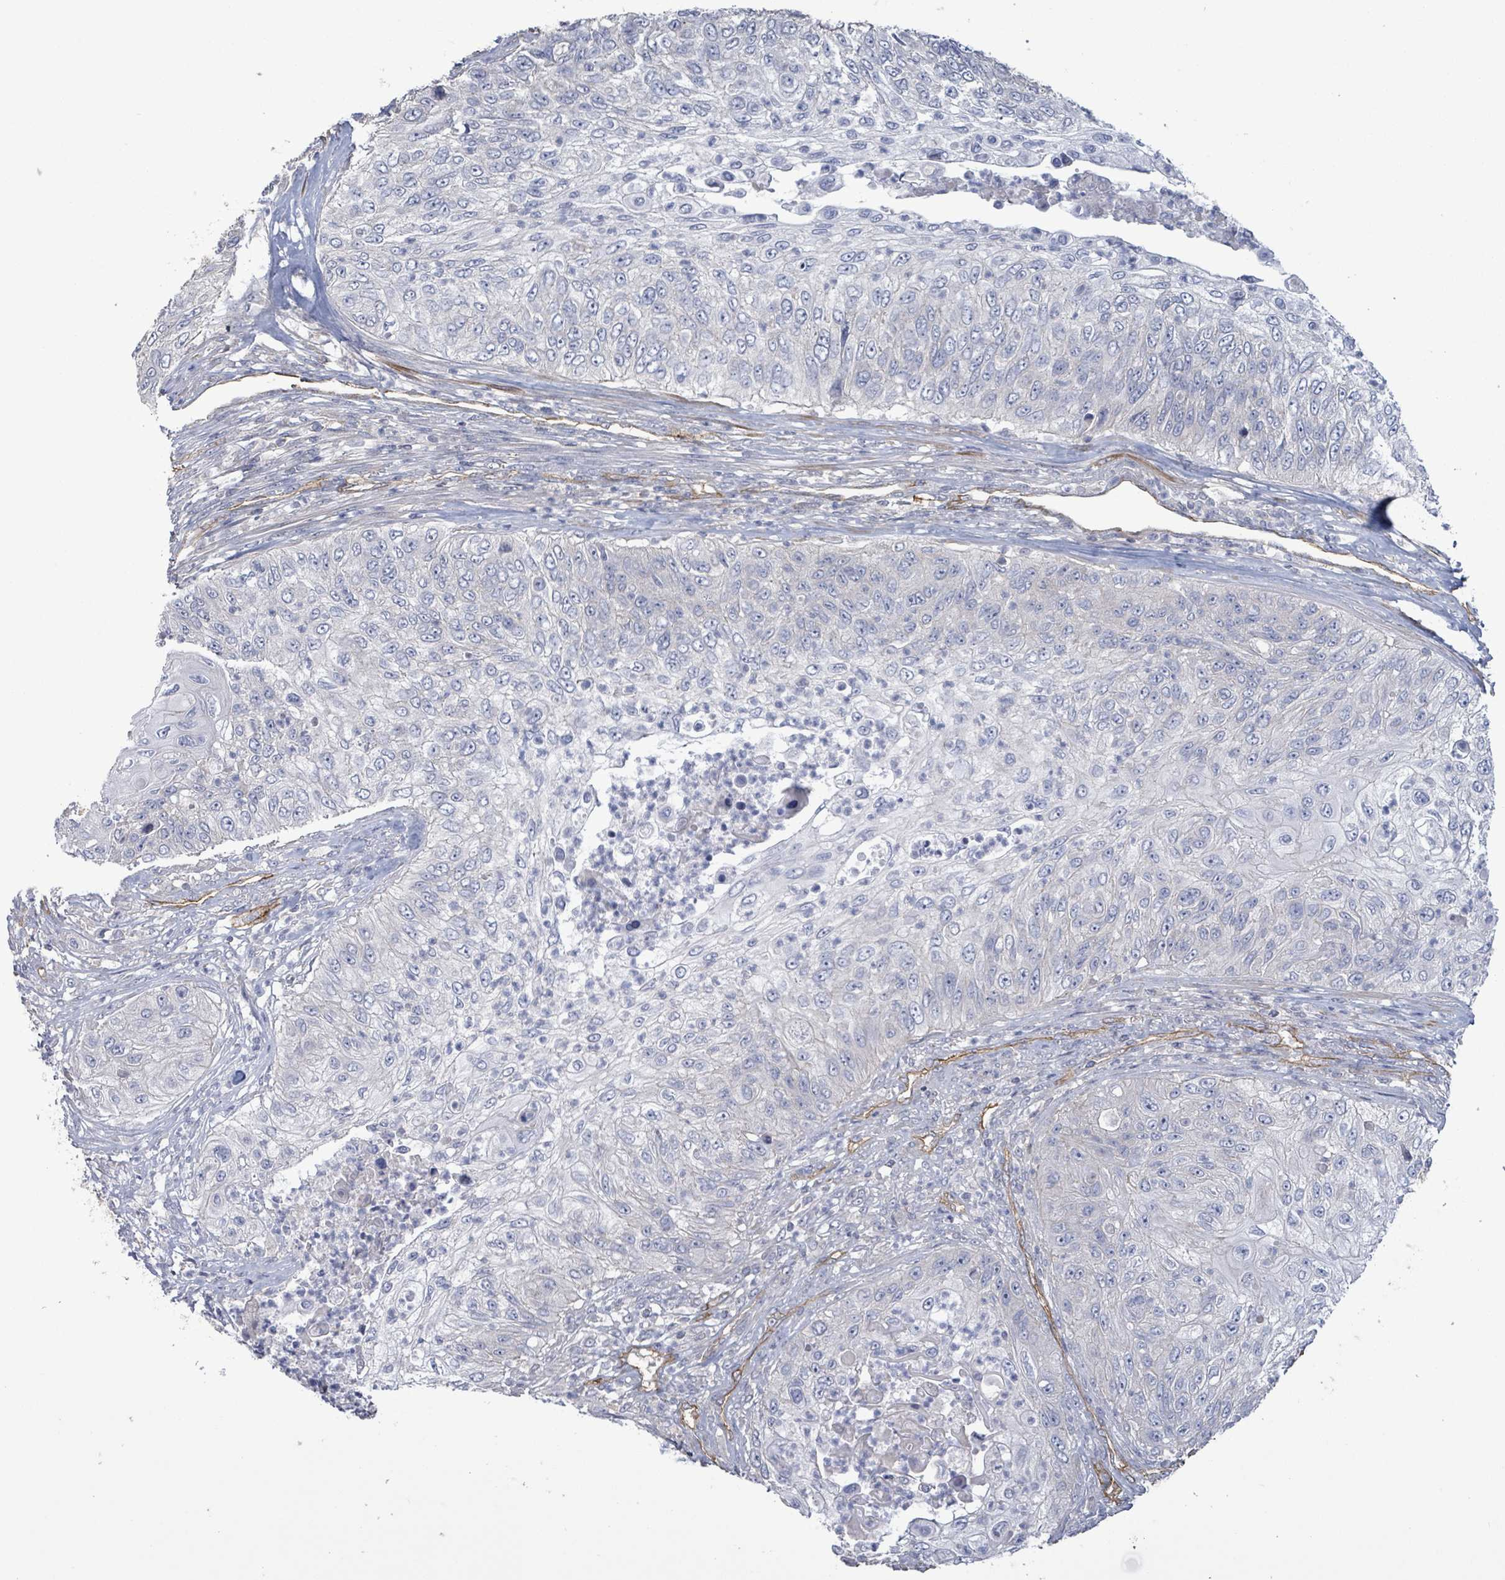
{"staining": {"intensity": "negative", "quantity": "none", "location": "none"}, "tissue": "urothelial cancer", "cell_type": "Tumor cells", "image_type": "cancer", "snomed": [{"axis": "morphology", "description": "Urothelial carcinoma, High grade"}, {"axis": "topography", "description": "Urinary bladder"}], "caption": "DAB (3,3'-diaminobenzidine) immunohistochemical staining of urothelial carcinoma (high-grade) reveals no significant expression in tumor cells.", "gene": "KANK3", "patient": {"sex": "female", "age": 60}}